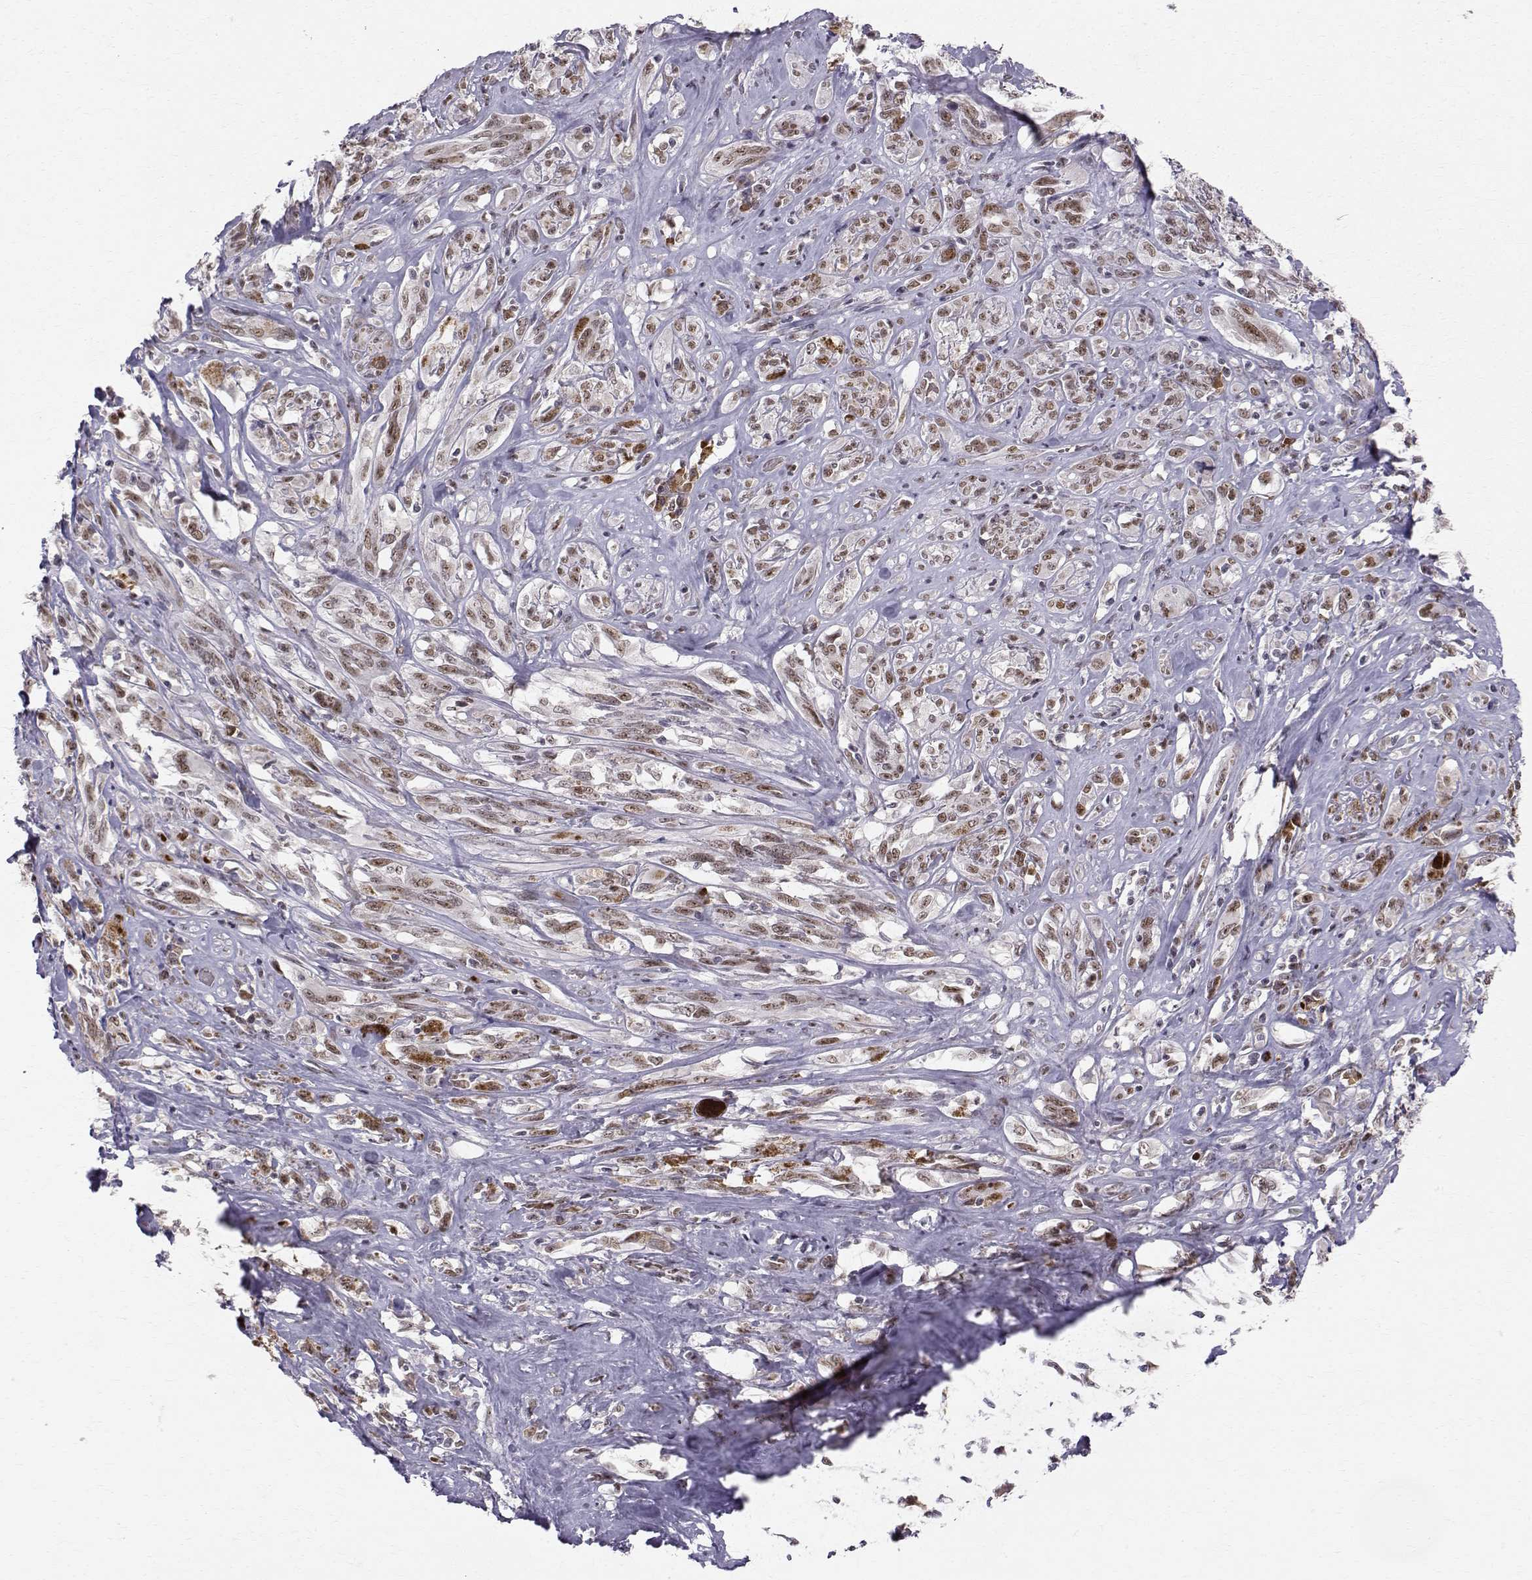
{"staining": {"intensity": "strong", "quantity": "25%-75%", "location": "nuclear"}, "tissue": "melanoma", "cell_type": "Tumor cells", "image_type": "cancer", "snomed": [{"axis": "morphology", "description": "Malignant melanoma, NOS"}, {"axis": "topography", "description": "Skin"}], "caption": "Approximately 25%-75% of tumor cells in human malignant melanoma reveal strong nuclear protein expression as visualized by brown immunohistochemical staining.", "gene": "RPP38", "patient": {"sex": "female", "age": 91}}